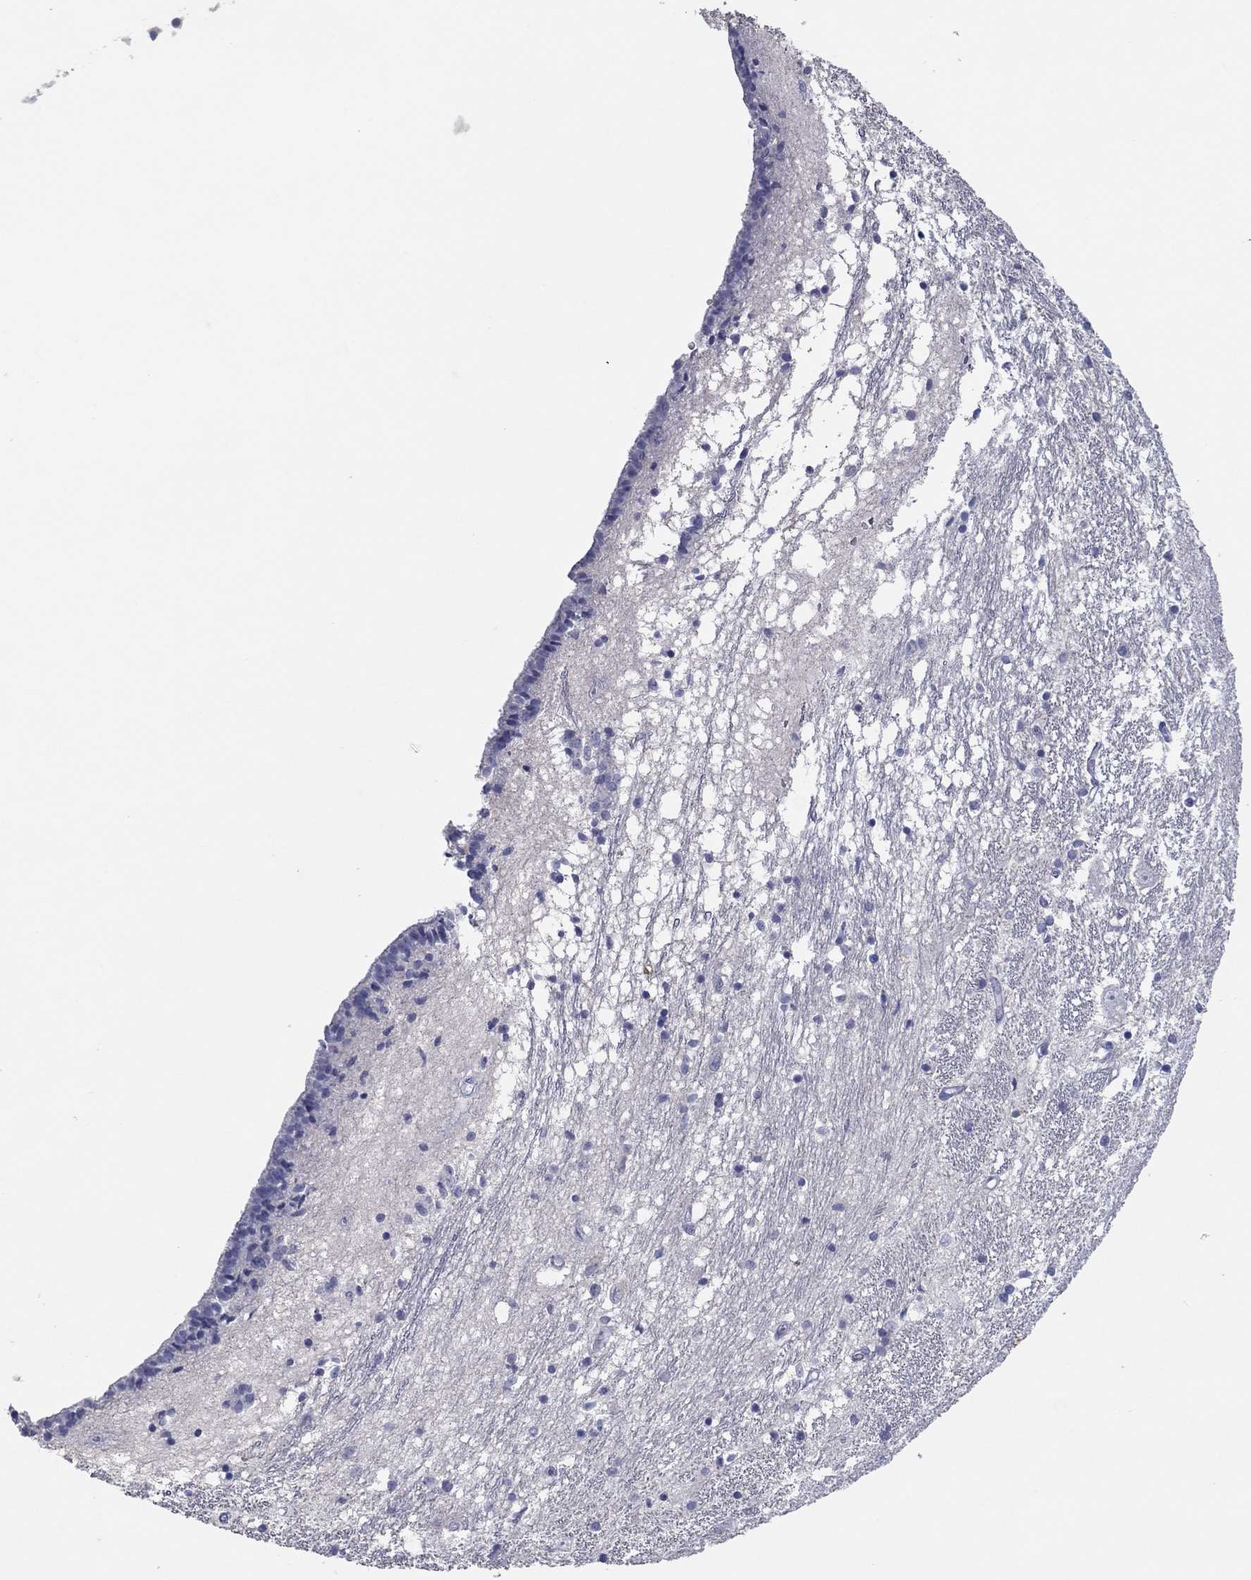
{"staining": {"intensity": "negative", "quantity": "none", "location": "none"}, "tissue": "caudate", "cell_type": "Glial cells", "image_type": "normal", "snomed": [{"axis": "morphology", "description": "Normal tissue, NOS"}, {"axis": "topography", "description": "Lateral ventricle wall"}], "caption": "Immunohistochemistry of benign caudate shows no positivity in glial cells.", "gene": "ITGAE", "patient": {"sex": "female", "age": 71}}